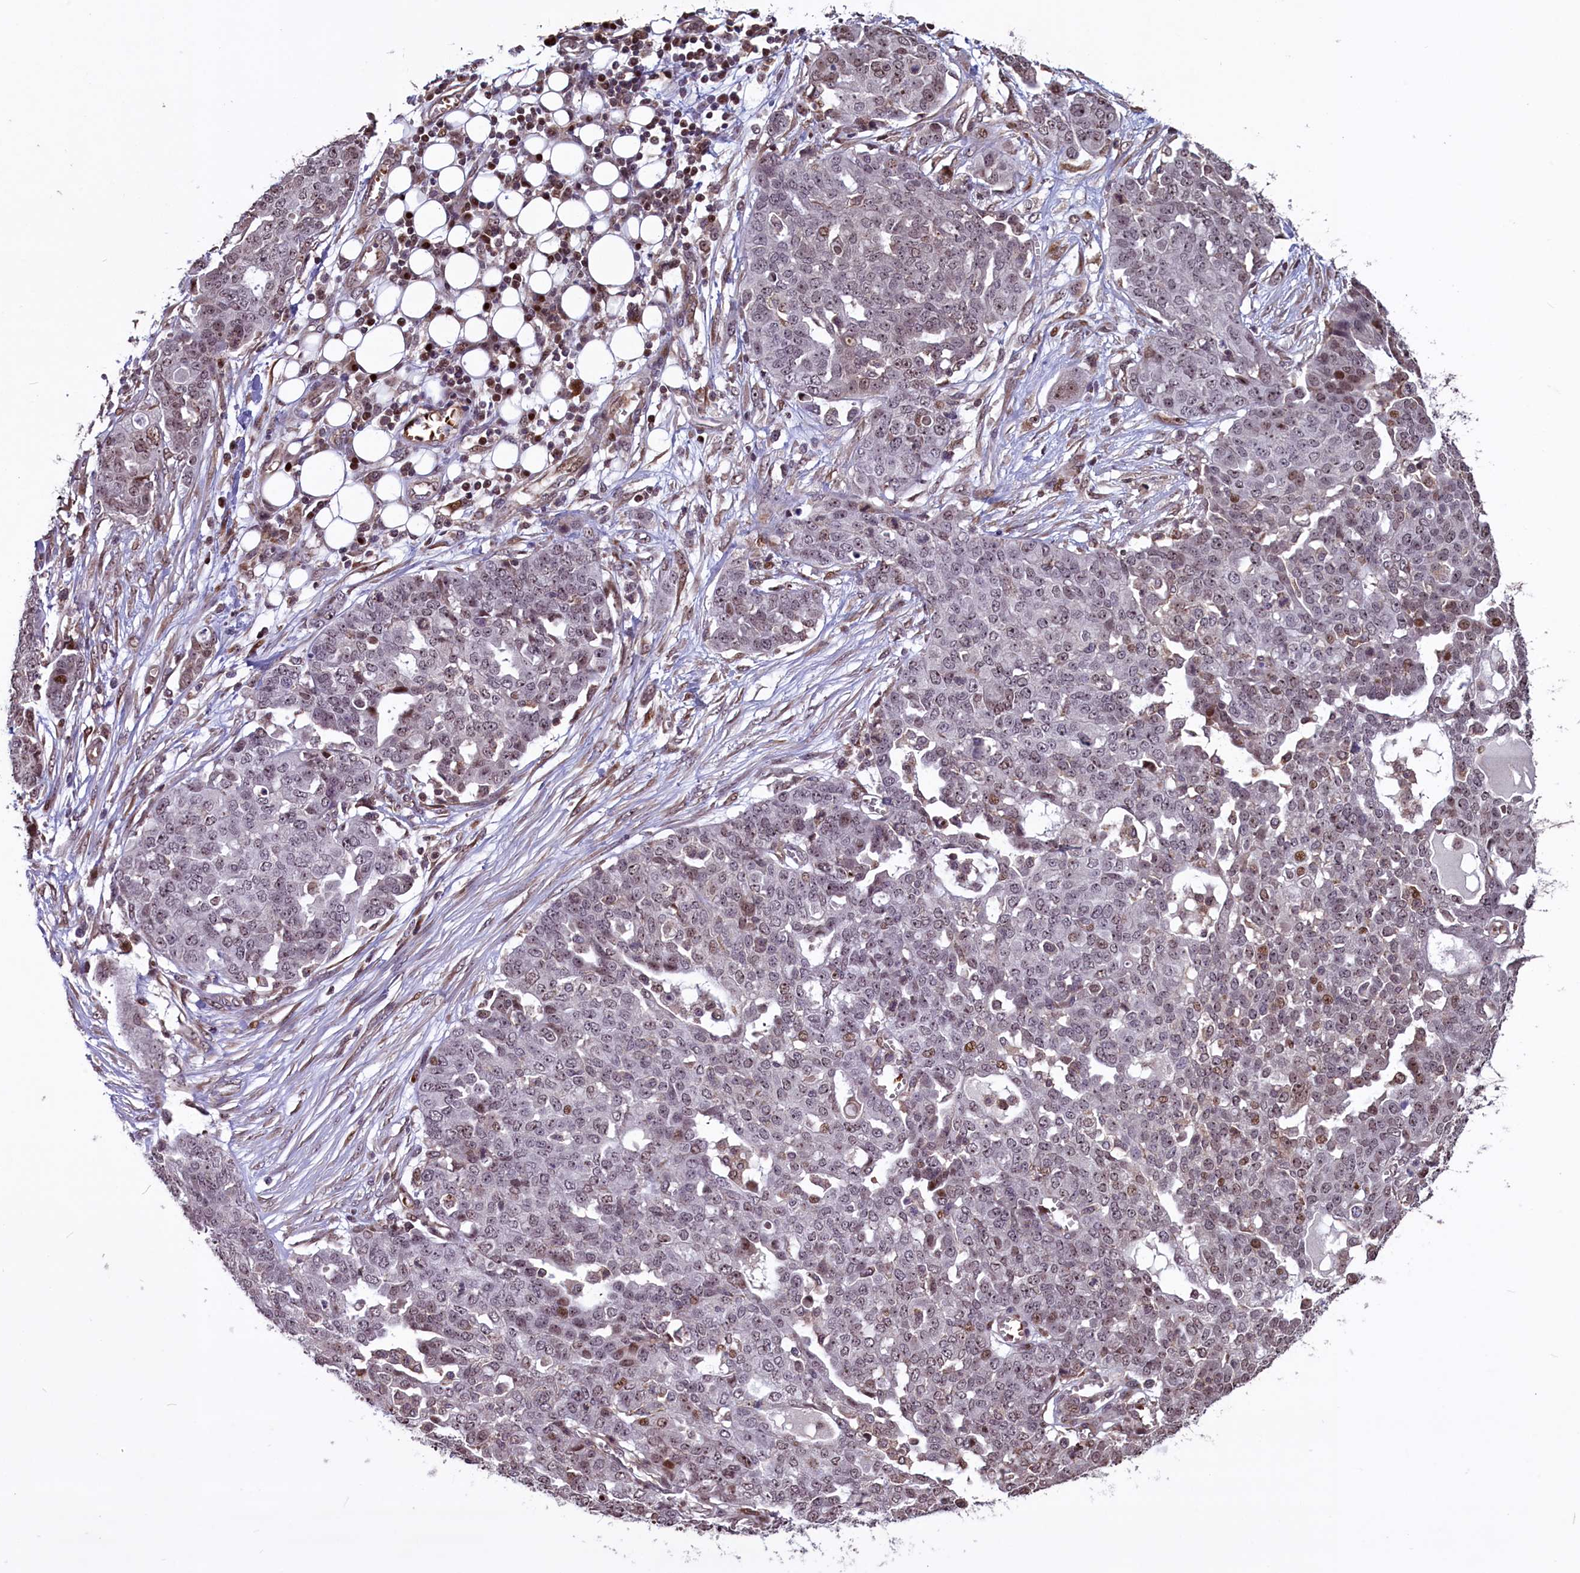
{"staining": {"intensity": "weak", "quantity": "25%-75%", "location": "nuclear"}, "tissue": "ovarian cancer", "cell_type": "Tumor cells", "image_type": "cancer", "snomed": [{"axis": "morphology", "description": "Cystadenocarcinoma, serous, NOS"}, {"axis": "topography", "description": "Soft tissue"}, {"axis": "topography", "description": "Ovary"}], "caption": "A photomicrograph of human serous cystadenocarcinoma (ovarian) stained for a protein reveals weak nuclear brown staining in tumor cells.", "gene": "SHFL", "patient": {"sex": "female", "age": 57}}